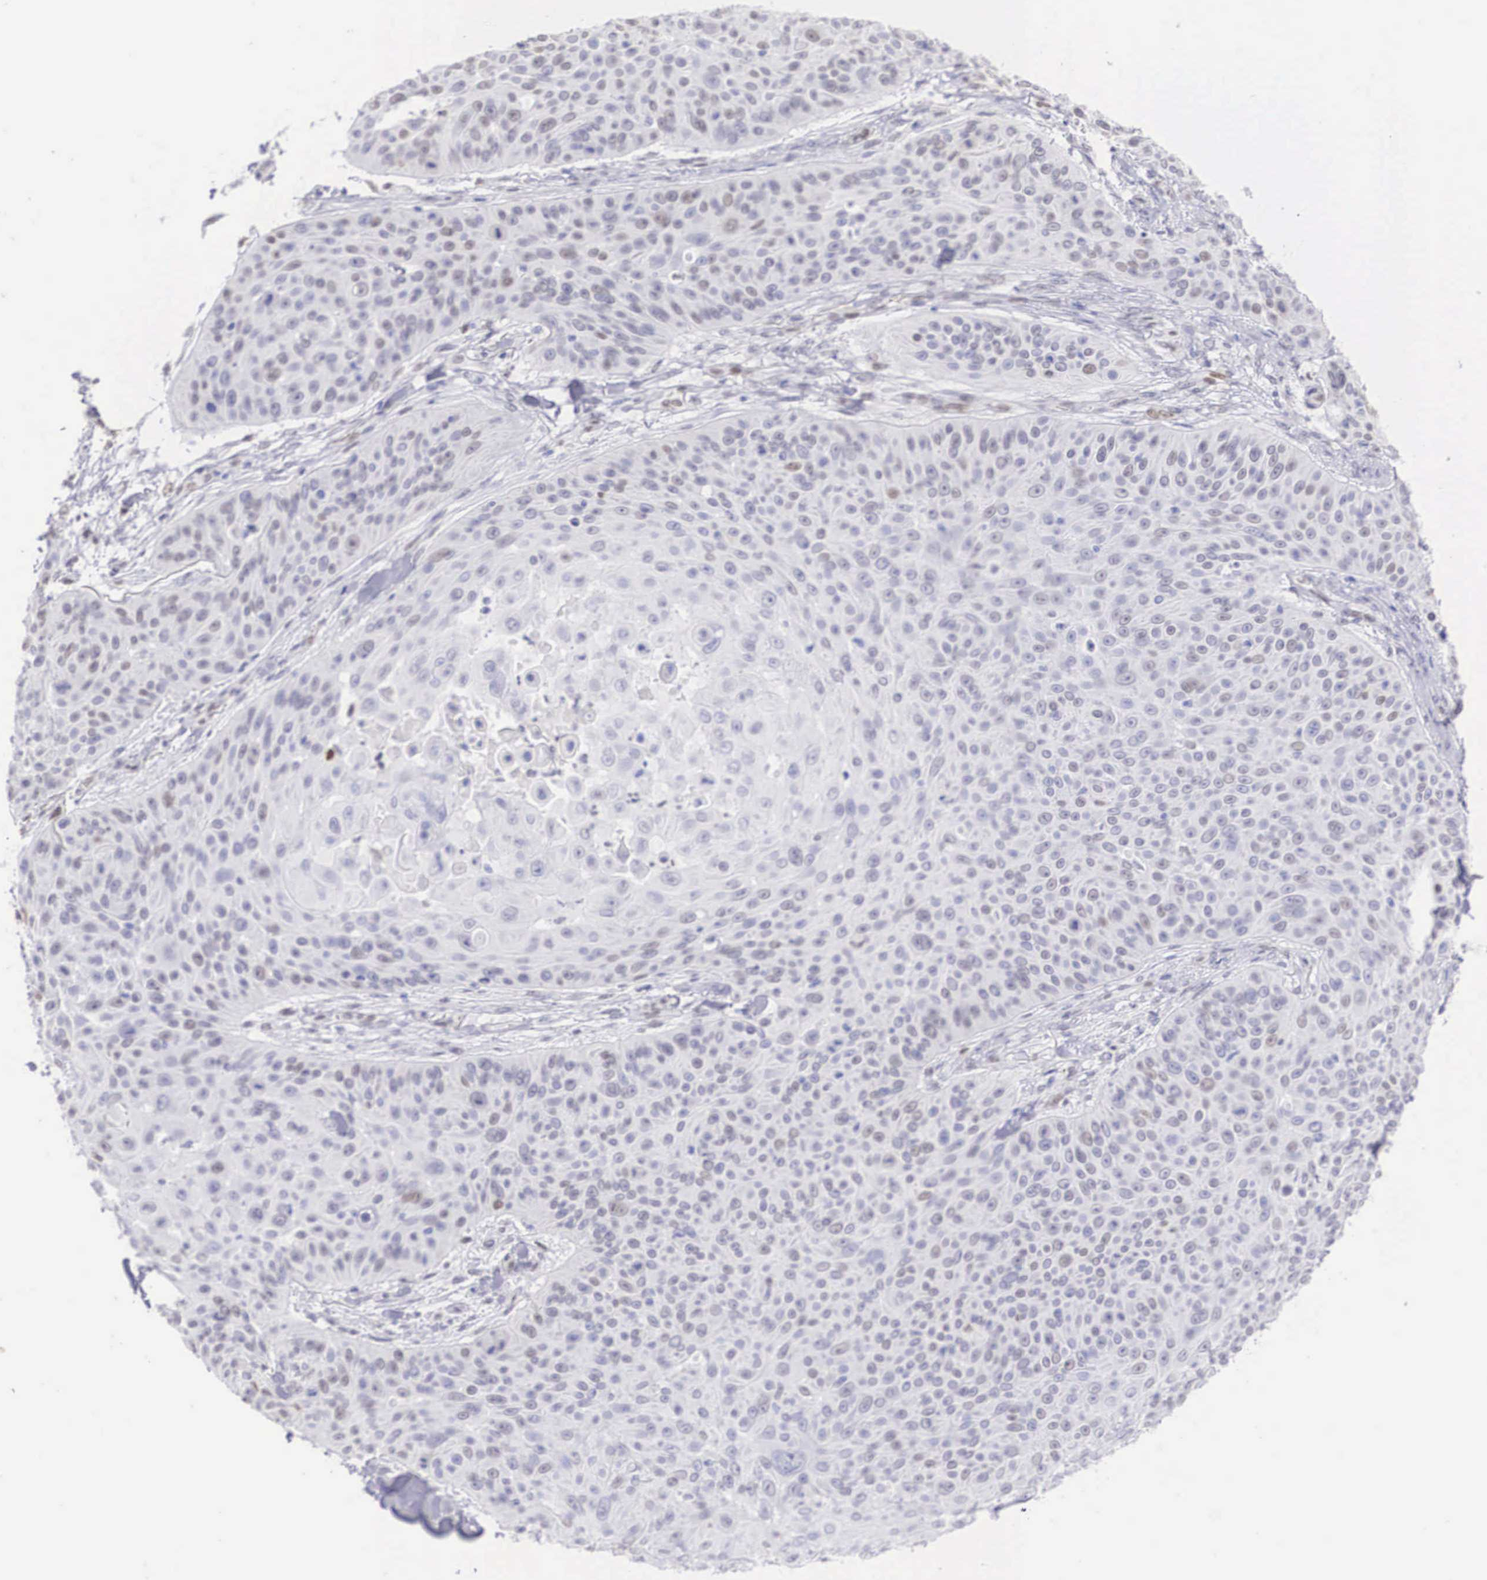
{"staining": {"intensity": "weak", "quantity": "<25%", "location": "nuclear"}, "tissue": "skin cancer", "cell_type": "Tumor cells", "image_type": "cancer", "snomed": [{"axis": "morphology", "description": "Squamous cell carcinoma, NOS"}, {"axis": "topography", "description": "Skin"}], "caption": "A high-resolution histopathology image shows IHC staining of skin cancer (squamous cell carcinoma), which displays no significant positivity in tumor cells. (Brightfield microscopy of DAB immunohistochemistry (IHC) at high magnification).", "gene": "HMGN5", "patient": {"sex": "male", "age": 82}}